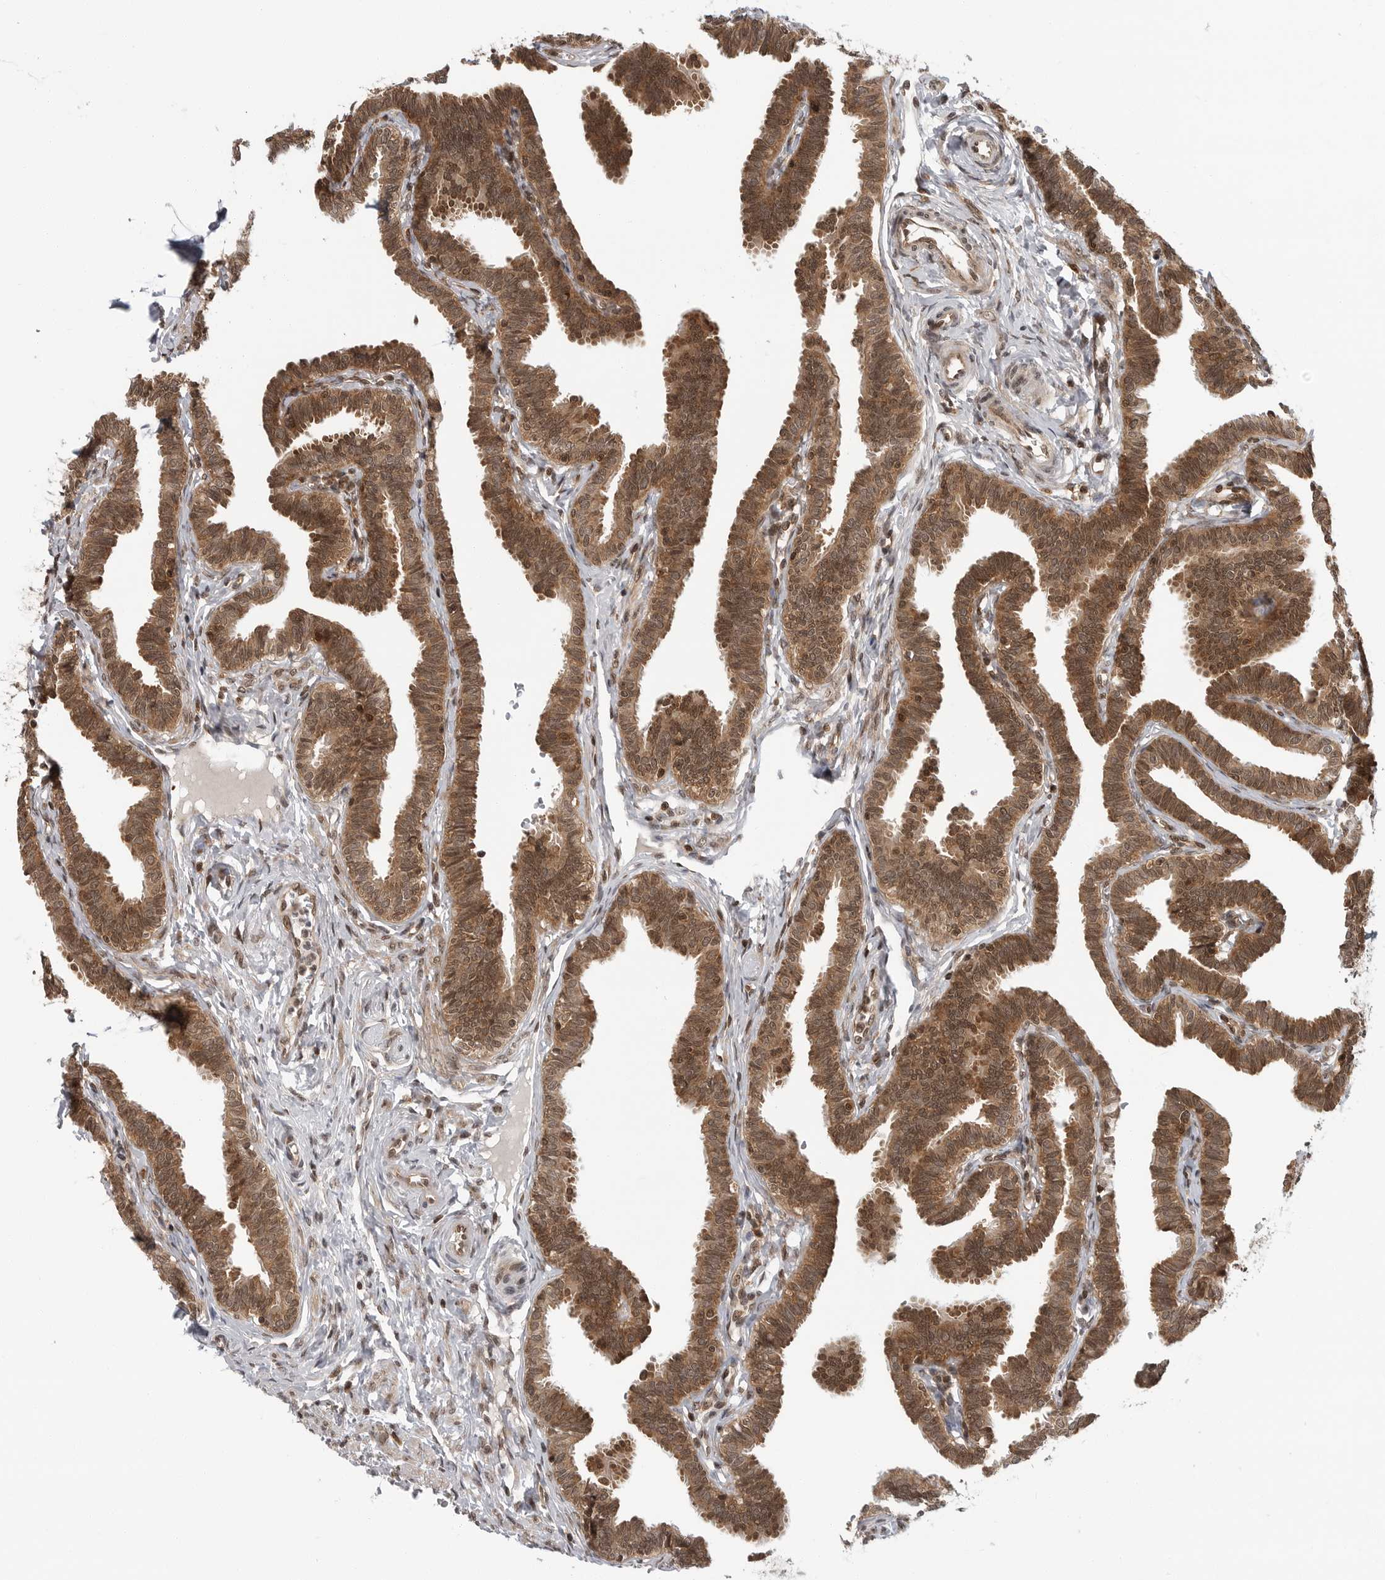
{"staining": {"intensity": "strong", "quantity": ">75%", "location": "cytoplasmic/membranous,nuclear"}, "tissue": "fallopian tube", "cell_type": "Glandular cells", "image_type": "normal", "snomed": [{"axis": "morphology", "description": "Normal tissue, NOS"}, {"axis": "topography", "description": "Fallopian tube"}, {"axis": "topography", "description": "Ovary"}], "caption": "Normal fallopian tube displays strong cytoplasmic/membranous,nuclear positivity in about >75% of glandular cells.", "gene": "SZRD1", "patient": {"sex": "female", "age": 23}}